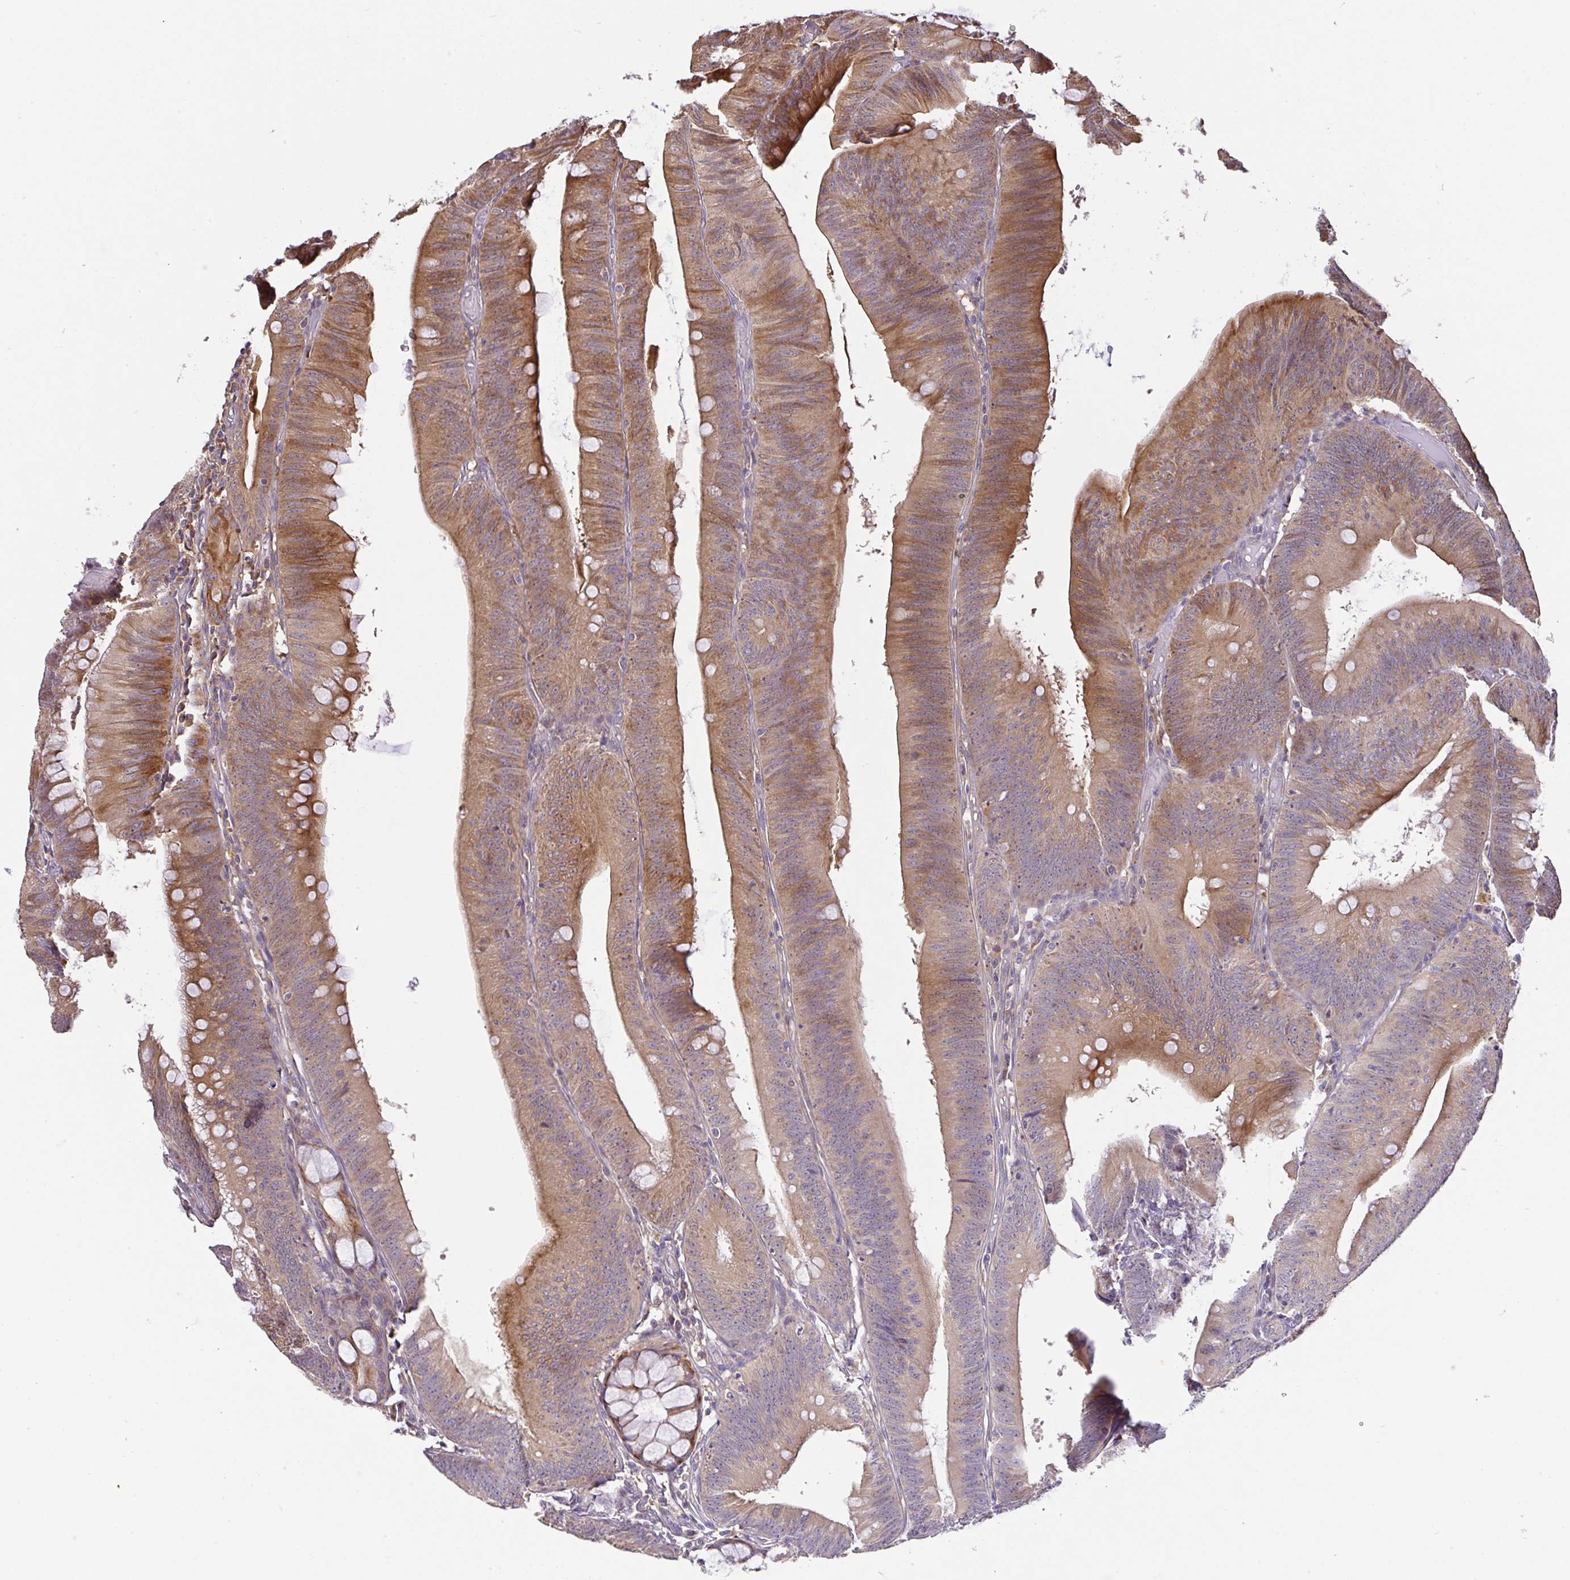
{"staining": {"intensity": "moderate", "quantity": ">75%", "location": "cytoplasmic/membranous"}, "tissue": "colorectal cancer", "cell_type": "Tumor cells", "image_type": "cancer", "snomed": [{"axis": "morphology", "description": "Adenocarcinoma, NOS"}, {"axis": "topography", "description": "Colon"}], "caption": "Adenocarcinoma (colorectal) stained for a protein (brown) displays moderate cytoplasmic/membranous positive expression in about >75% of tumor cells.", "gene": "EPN3", "patient": {"sex": "male", "age": 84}}